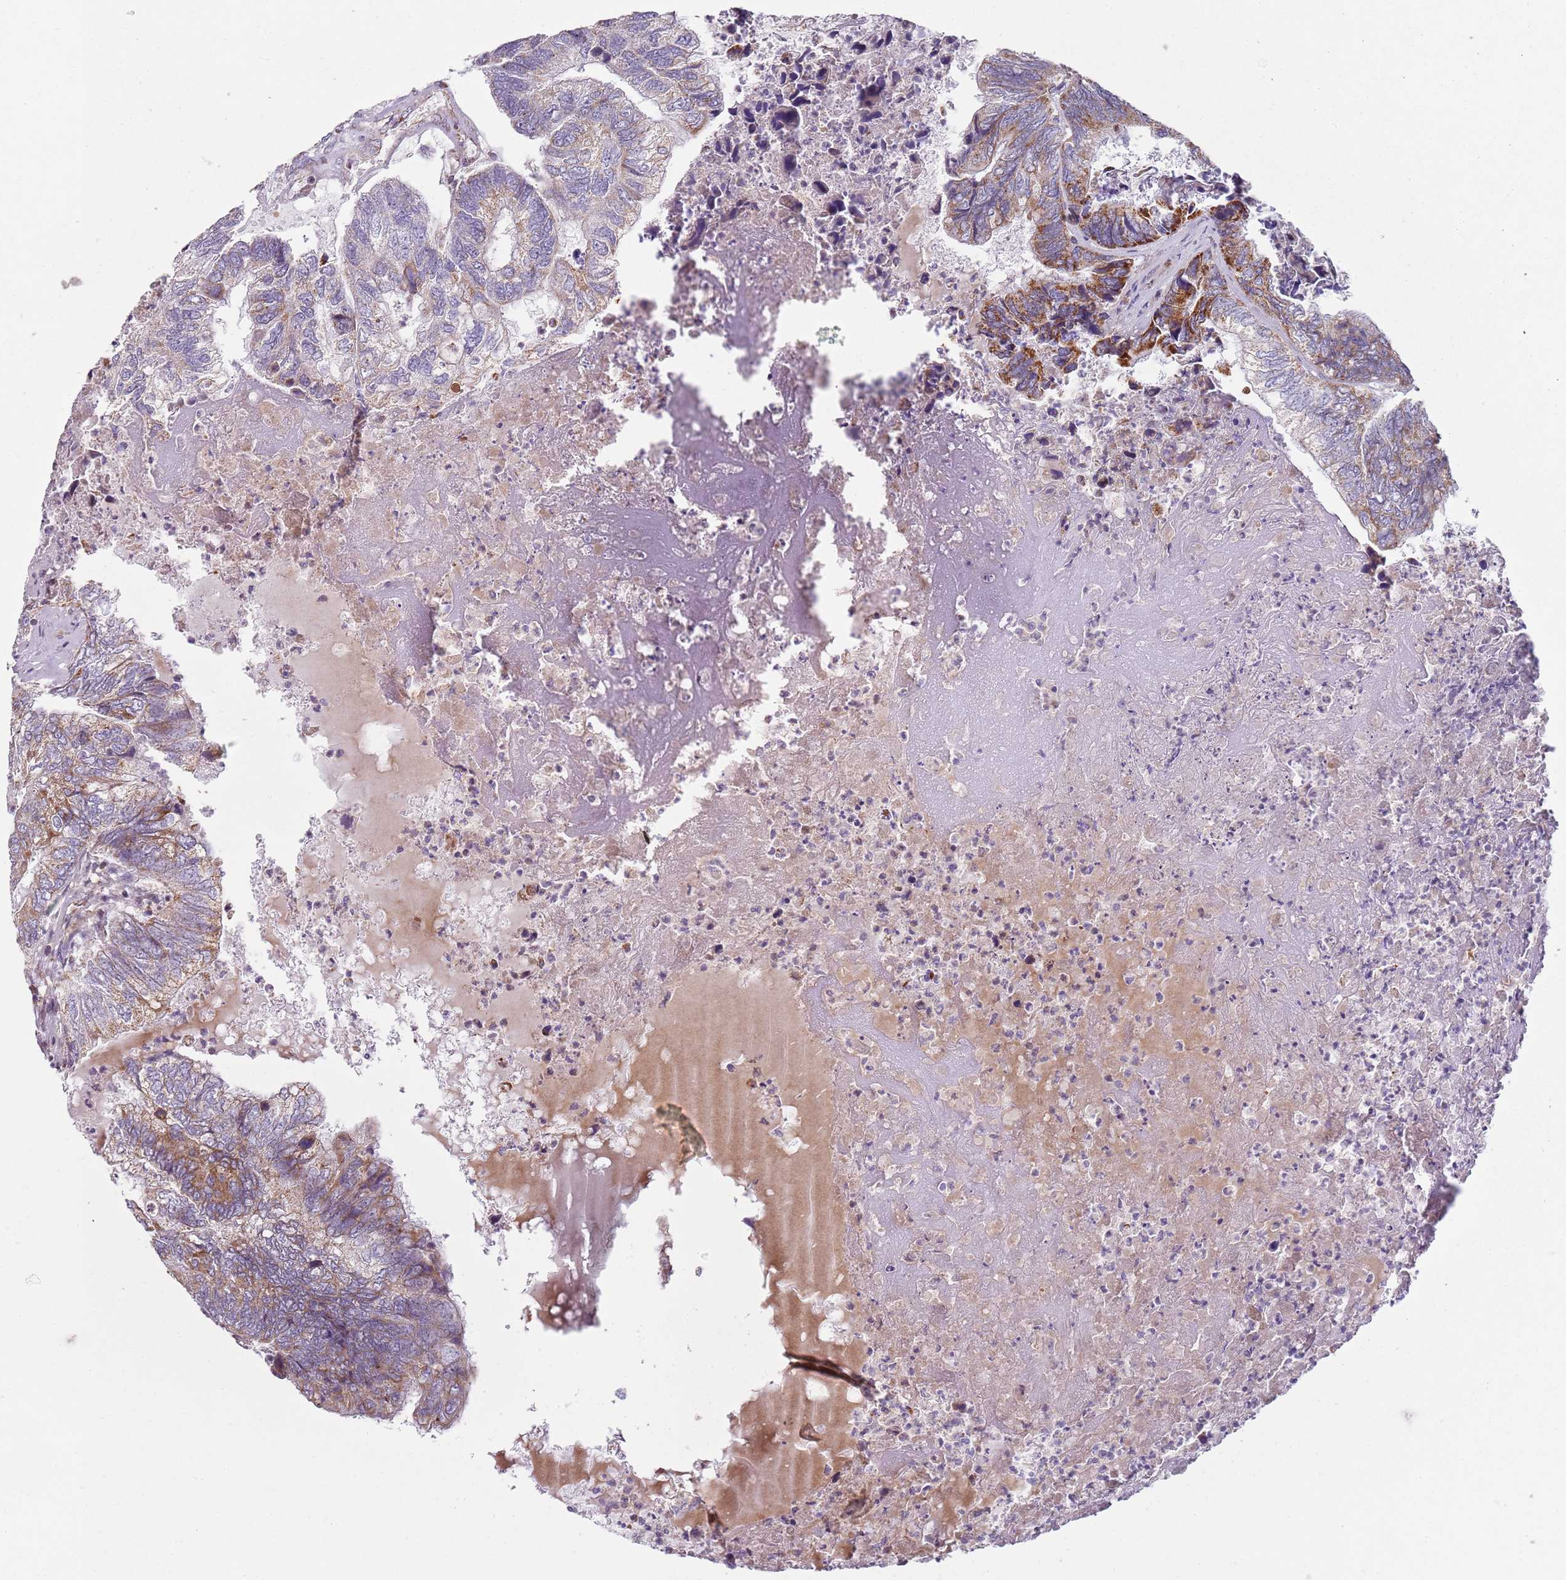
{"staining": {"intensity": "moderate", "quantity": "25%-75%", "location": "cytoplasmic/membranous"}, "tissue": "colorectal cancer", "cell_type": "Tumor cells", "image_type": "cancer", "snomed": [{"axis": "morphology", "description": "Adenocarcinoma, NOS"}, {"axis": "topography", "description": "Colon"}], "caption": "Protein expression analysis of colorectal cancer shows moderate cytoplasmic/membranous positivity in approximately 25%-75% of tumor cells.", "gene": "GAS8", "patient": {"sex": "female", "age": 67}}